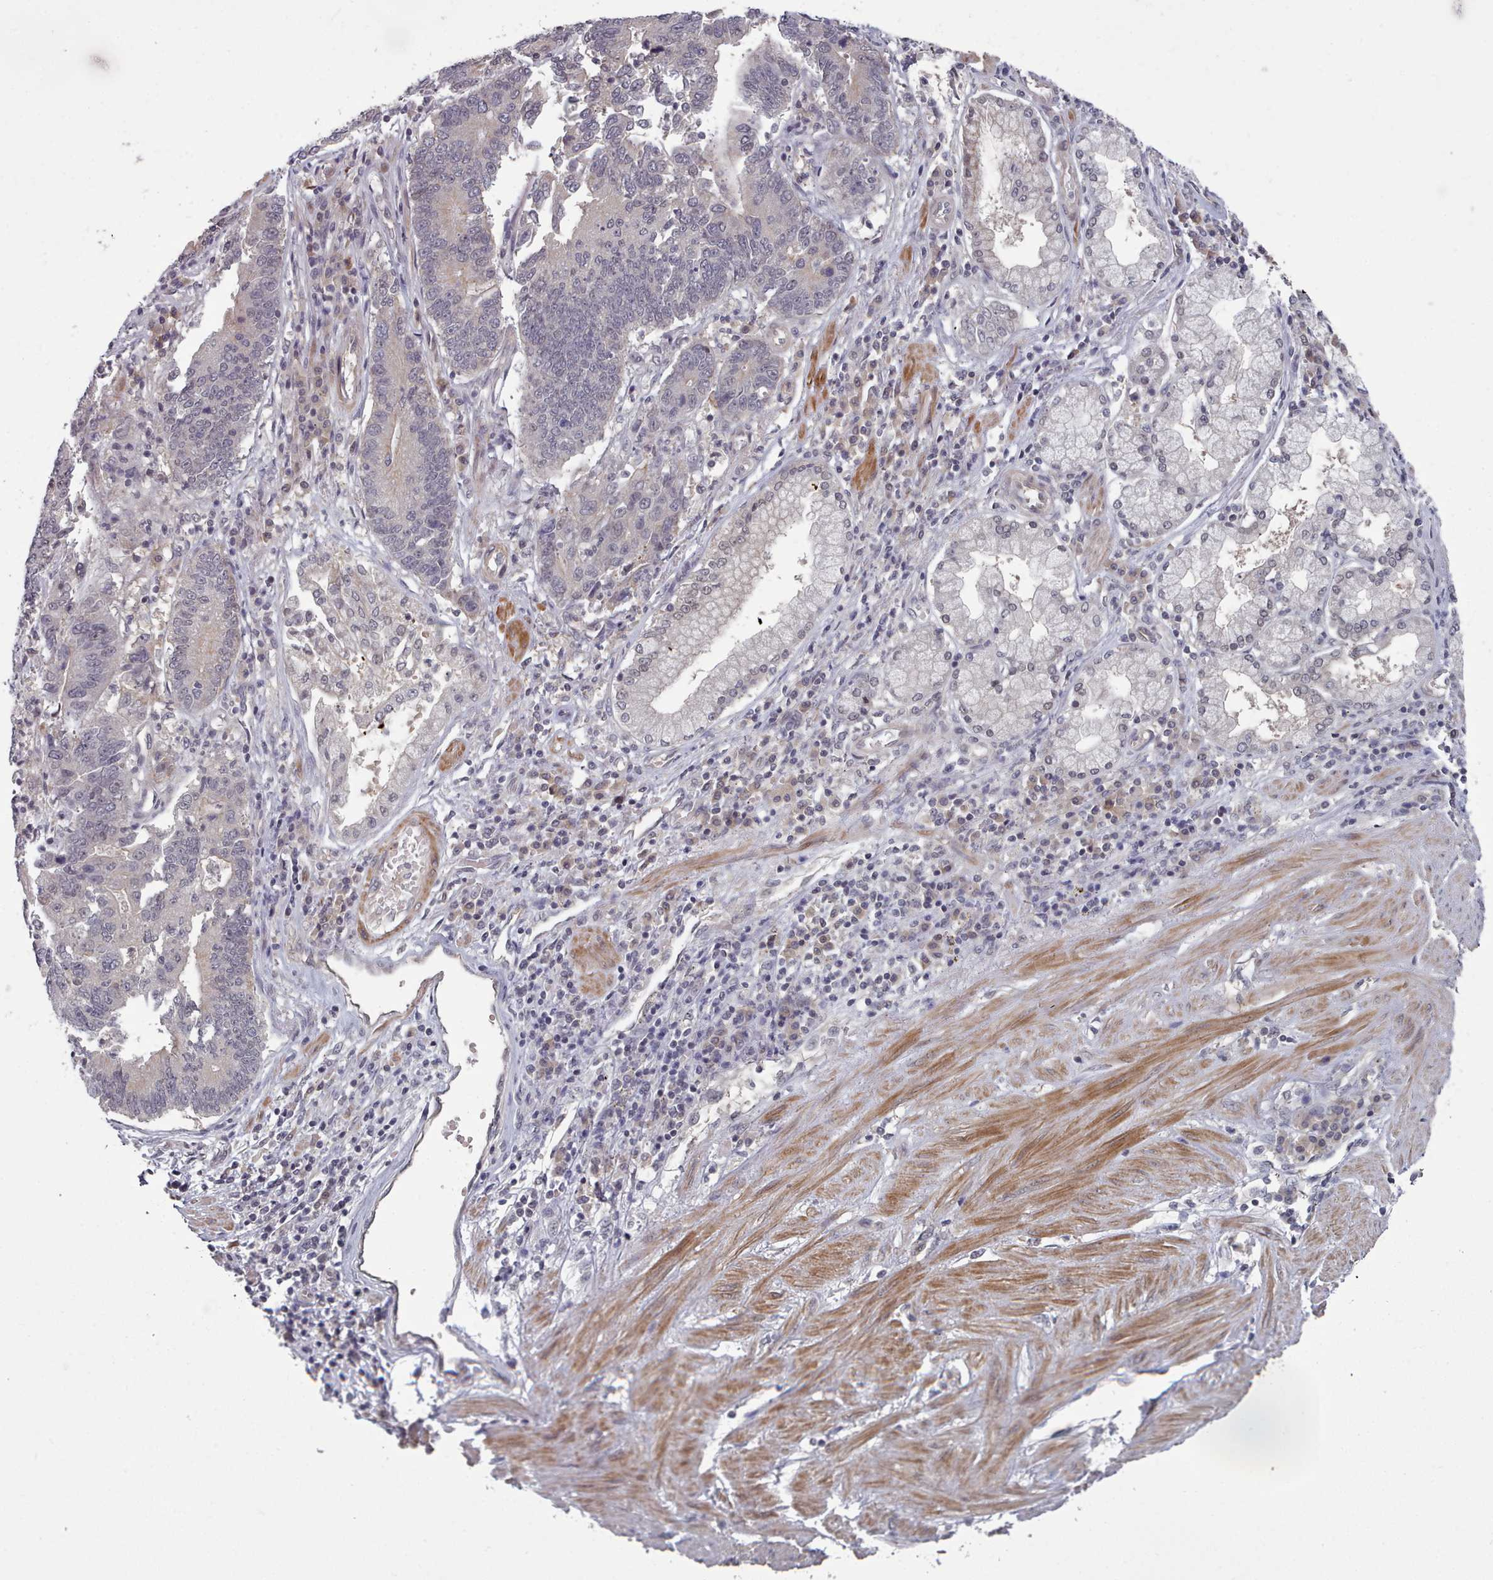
{"staining": {"intensity": "weak", "quantity": "<25%", "location": "cytoplasmic/membranous,nuclear"}, "tissue": "stomach cancer", "cell_type": "Tumor cells", "image_type": "cancer", "snomed": [{"axis": "morphology", "description": "Adenocarcinoma, NOS"}, {"axis": "topography", "description": "Stomach"}], "caption": "This is an IHC image of stomach adenocarcinoma. There is no expression in tumor cells.", "gene": "HYAL3", "patient": {"sex": "male", "age": 59}}